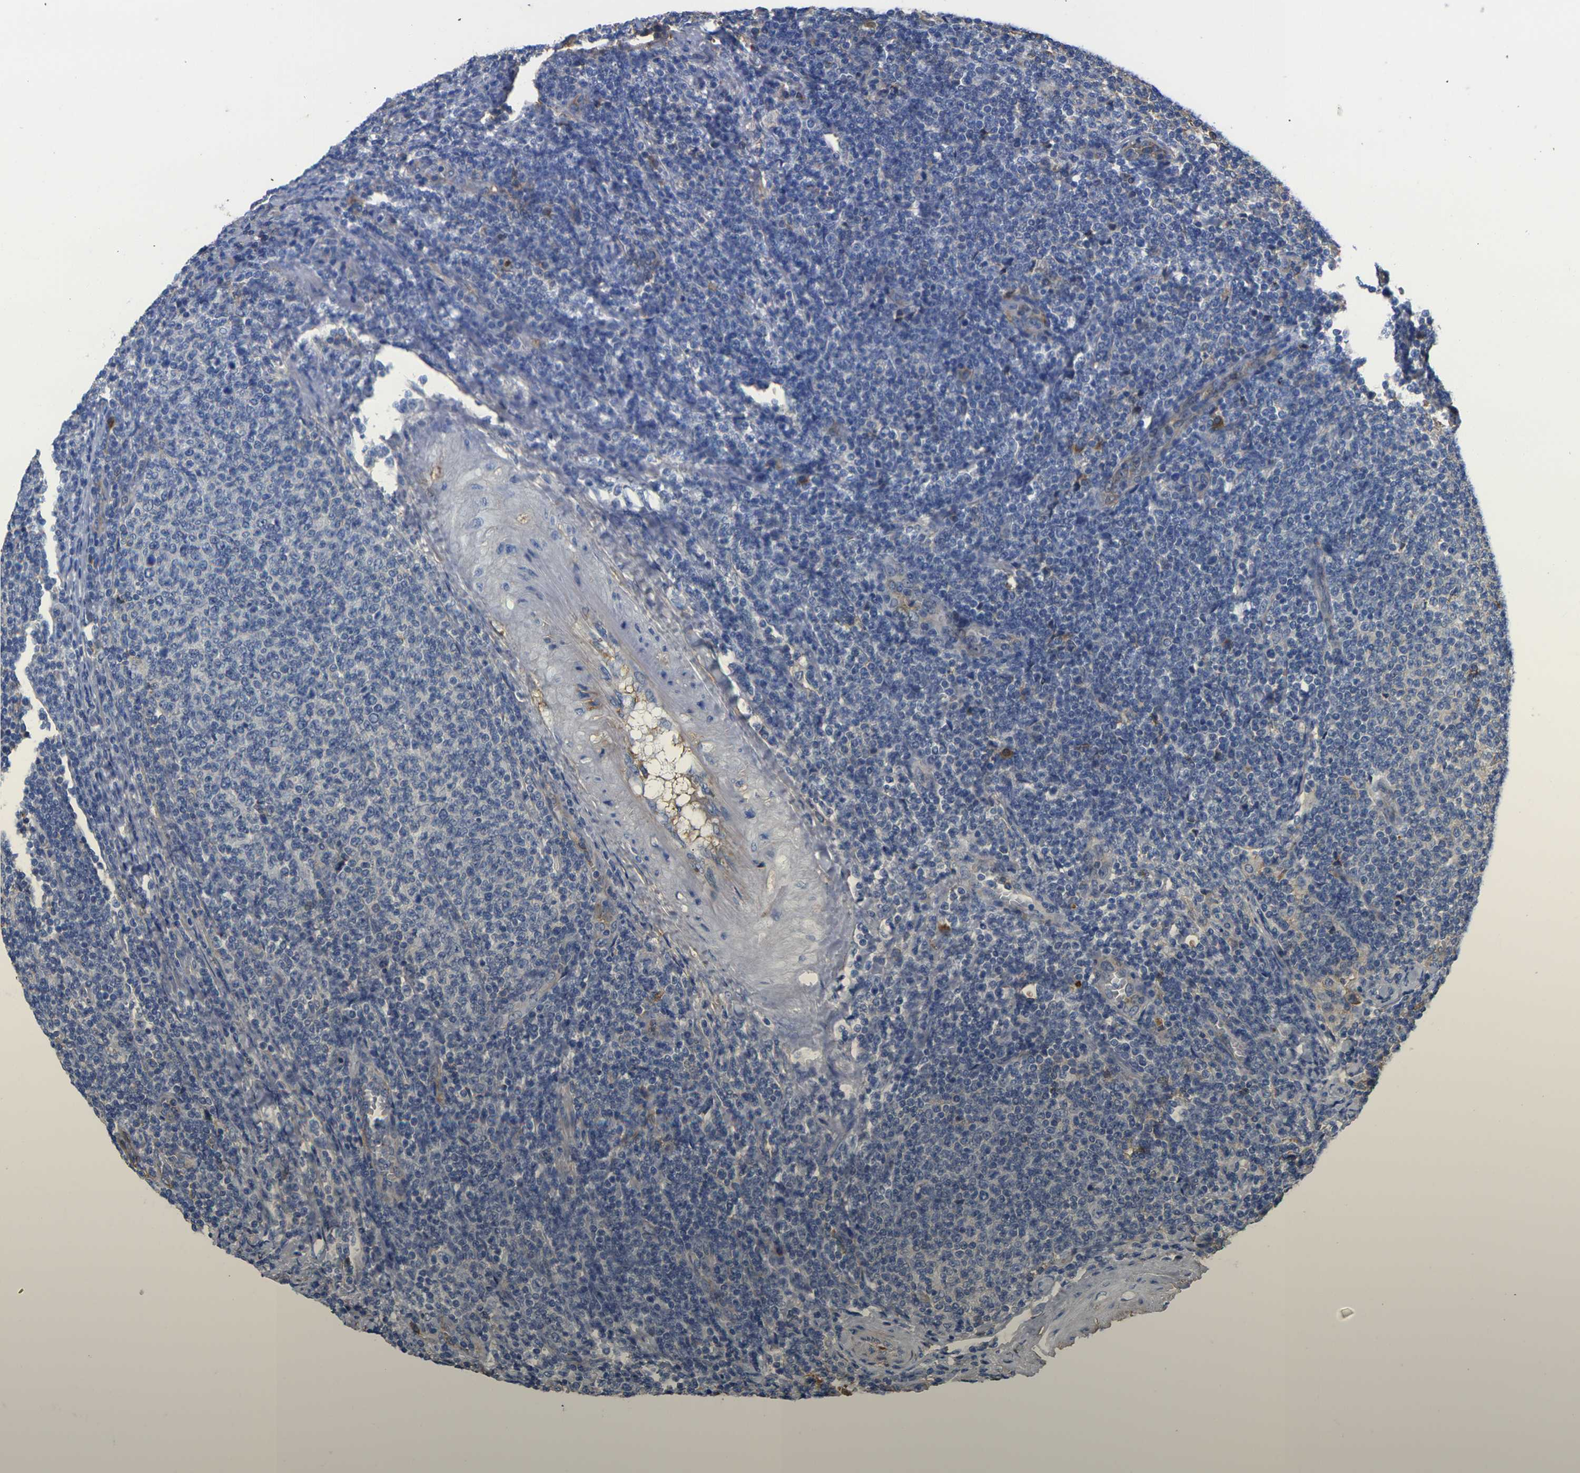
{"staining": {"intensity": "negative", "quantity": "none", "location": "none"}, "tissue": "lymphoma", "cell_type": "Tumor cells", "image_type": "cancer", "snomed": [{"axis": "morphology", "description": "Malignant lymphoma, non-Hodgkin's type, Low grade"}, {"axis": "topography", "description": "Lymph node"}], "caption": "Immunohistochemistry (IHC) histopathology image of human malignant lymphoma, non-Hodgkin's type (low-grade) stained for a protein (brown), which displays no staining in tumor cells.", "gene": "GREM2", "patient": {"sex": "male", "age": 66}}